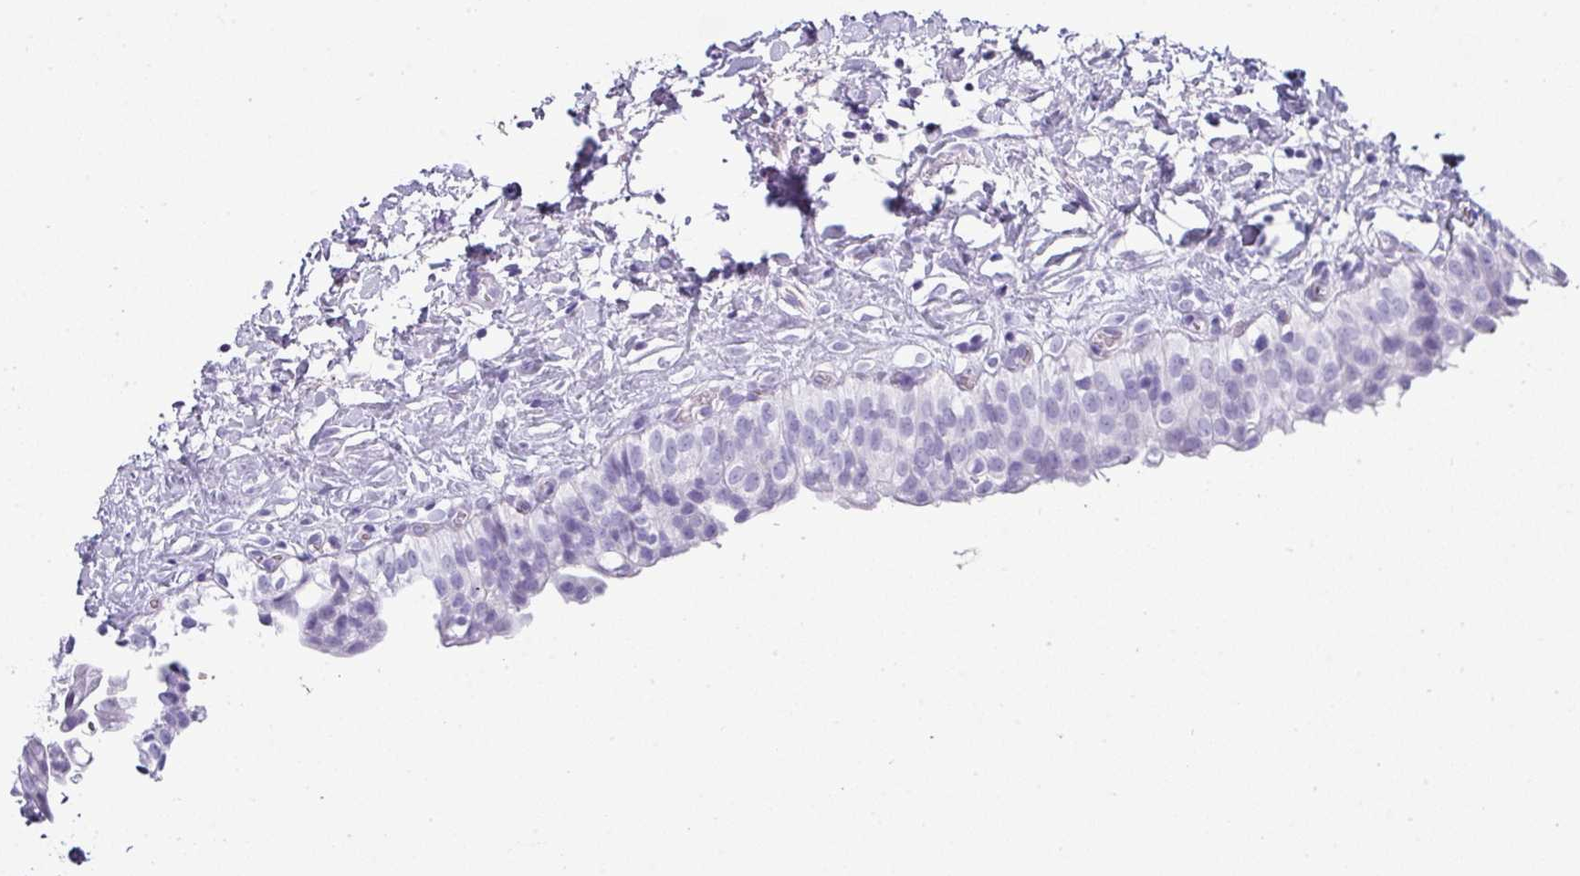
{"staining": {"intensity": "negative", "quantity": "none", "location": "none"}, "tissue": "urinary bladder", "cell_type": "Urothelial cells", "image_type": "normal", "snomed": [{"axis": "morphology", "description": "Normal tissue, NOS"}, {"axis": "topography", "description": "Urinary bladder"}], "caption": "This micrograph is of unremarkable urinary bladder stained with IHC to label a protein in brown with the nuclei are counter-stained blue. There is no staining in urothelial cells. (Stains: DAB IHC with hematoxylin counter stain, Microscopy: brightfield microscopy at high magnification).", "gene": "VCX2", "patient": {"sex": "male", "age": 51}}